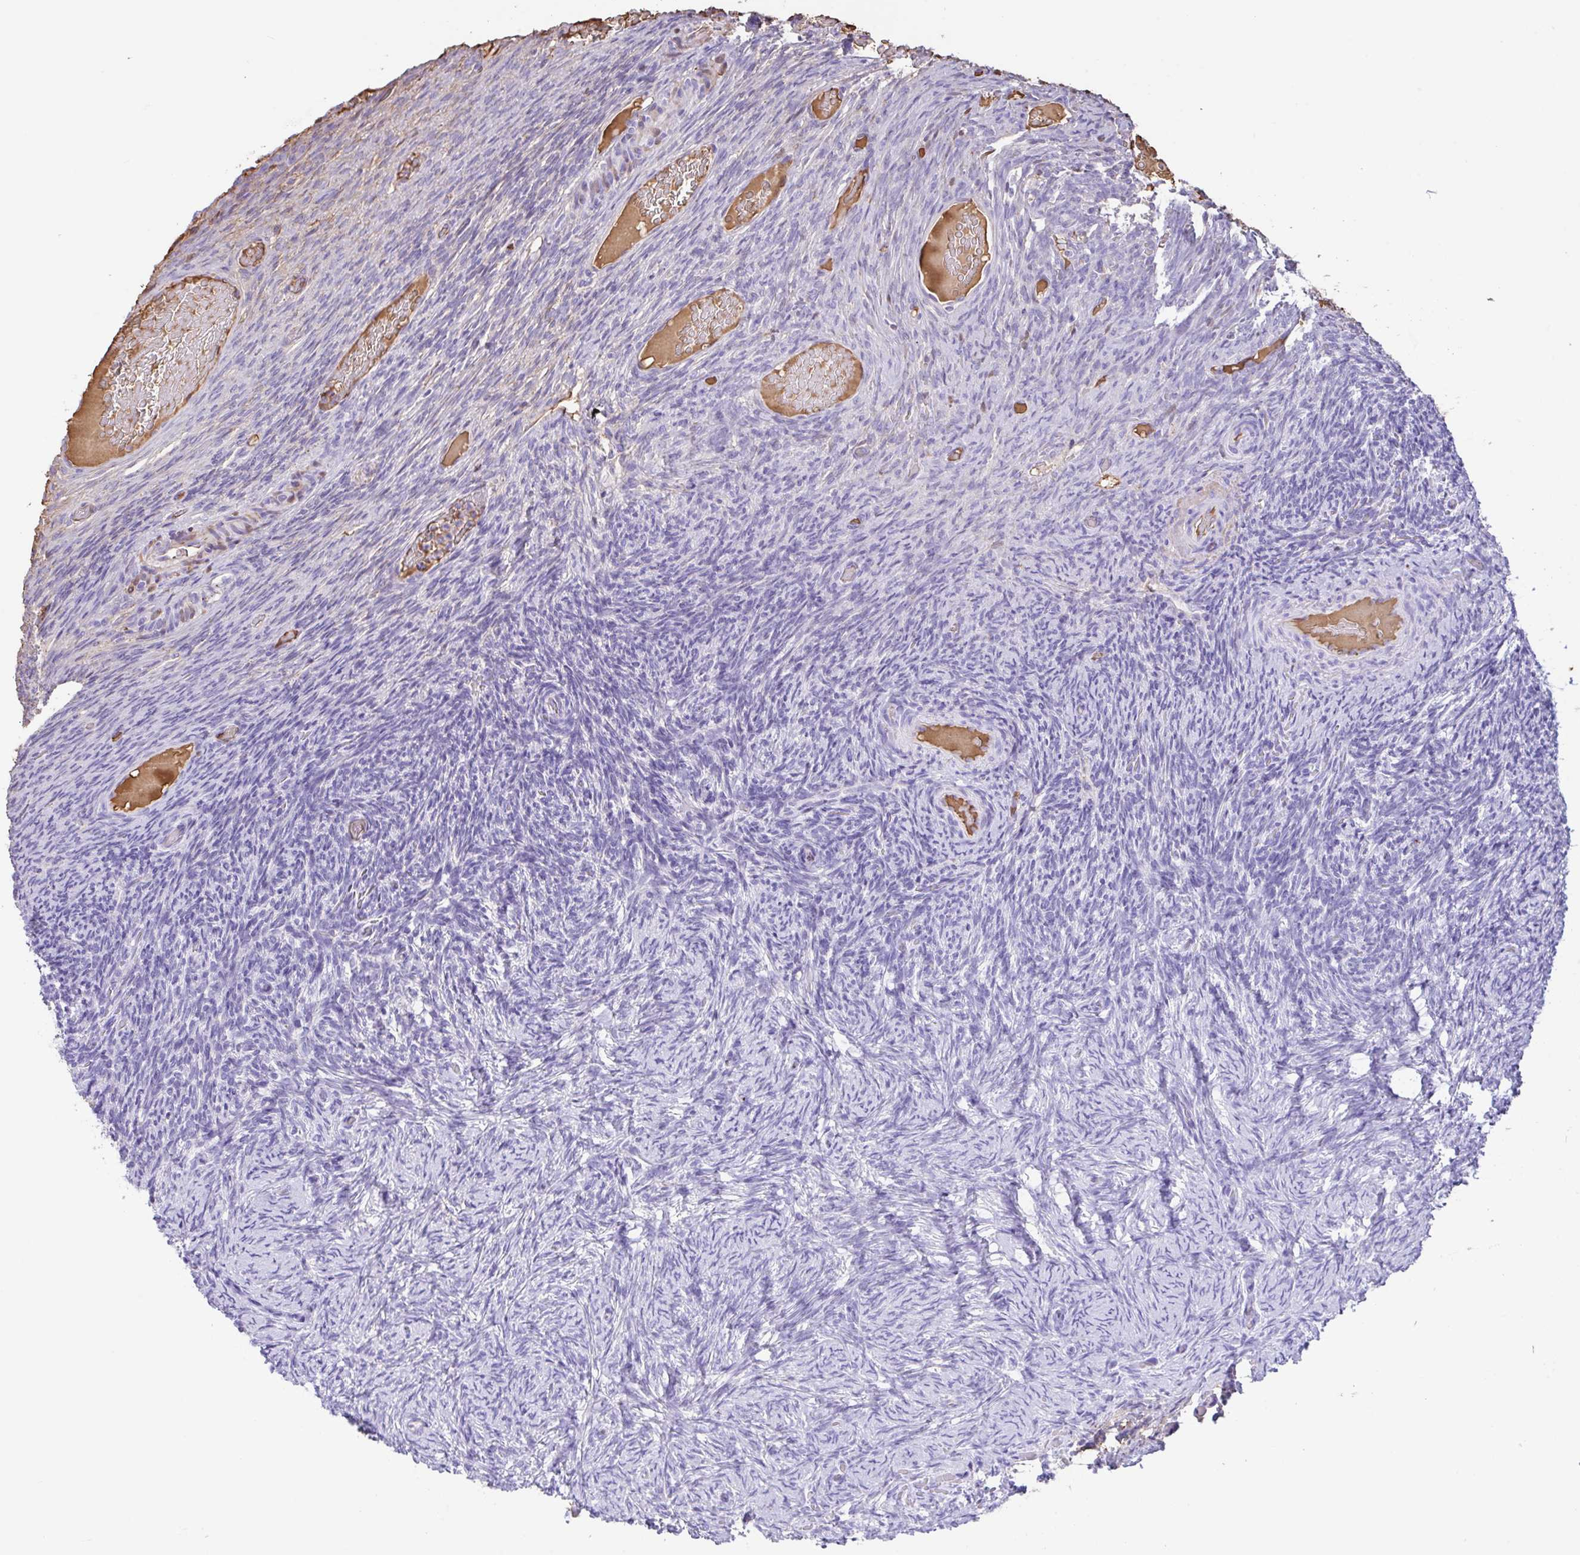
{"staining": {"intensity": "negative", "quantity": "none", "location": "none"}, "tissue": "ovary", "cell_type": "Ovarian stroma cells", "image_type": "normal", "snomed": [{"axis": "morphology", "description": "Normal tissue, NOS"}, {"axis": "topography", "description": "Ovary"}], "caption": "Immunohistochemistry of unremarkable human ovary demonstrates no staining in ovarian stroma cells. (Stains: DAB (3,3'-diaminobenzidine) IHC with hematoxylin counter stain, Microscopy: brightfield microscopy at high magnification).", "gene": "HOXC12", "patient": {"sex": "female", "age": 34}}